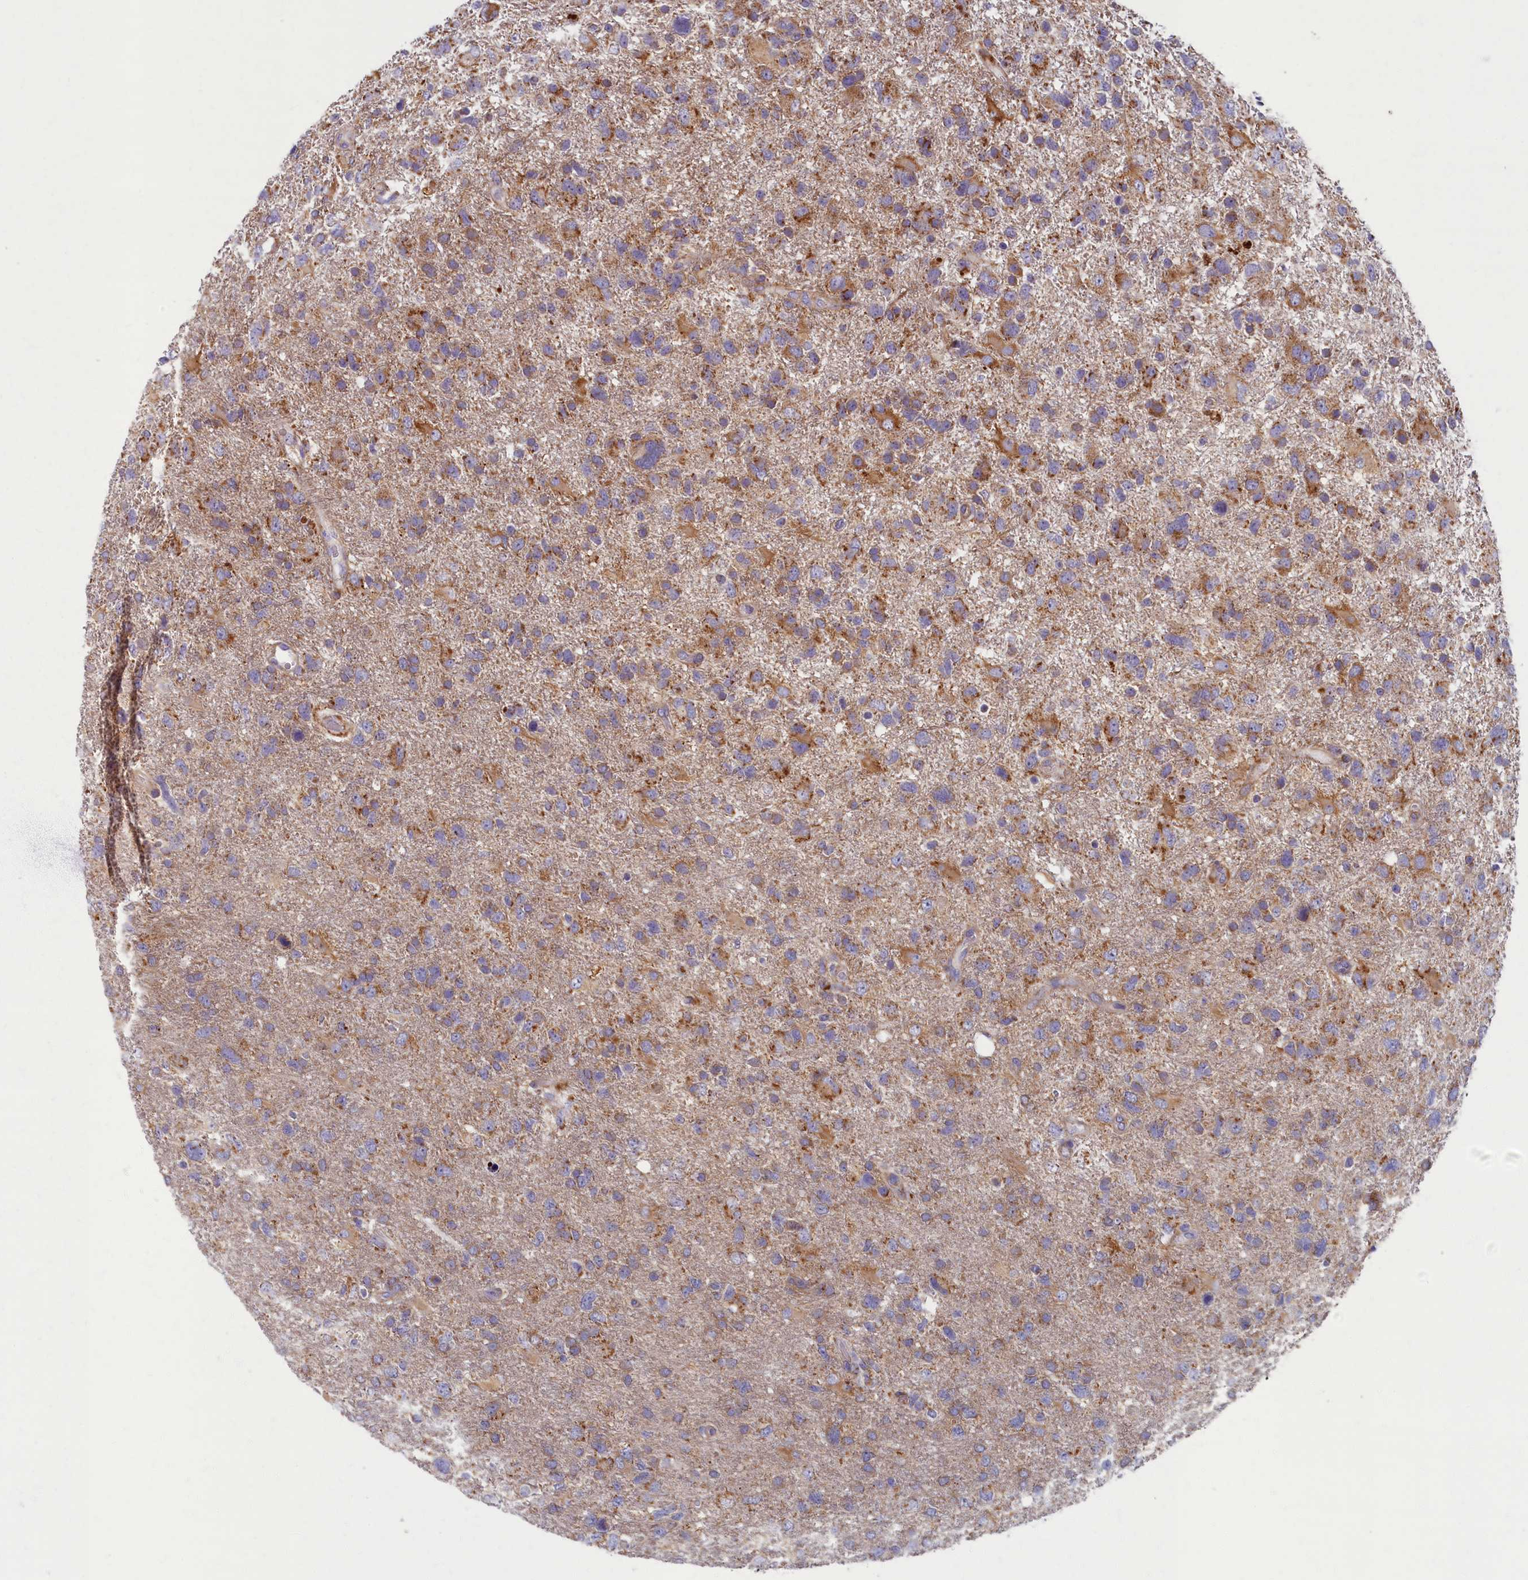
{"staining": {"intensity": "moderate", "quantity": ">75%", "location": "cytoplasmic/membranous"}, "tissue": "glioma", "cell_type": "Tumor cells", "image_type": "cancer", "snomed": [{"axis": "morphology", "description": "Glioma, malignant, High grade"}, {"axis": "topography", "description": "Brain"}], "caption": "This is an image of immunohistochemistry (IHC) staining of glioma, which shows moderate positivity in the cytoplasmic/membranous of tumor cells.", "gene": "MRPS25", "patient": {"sex": "male", "age": 61}}